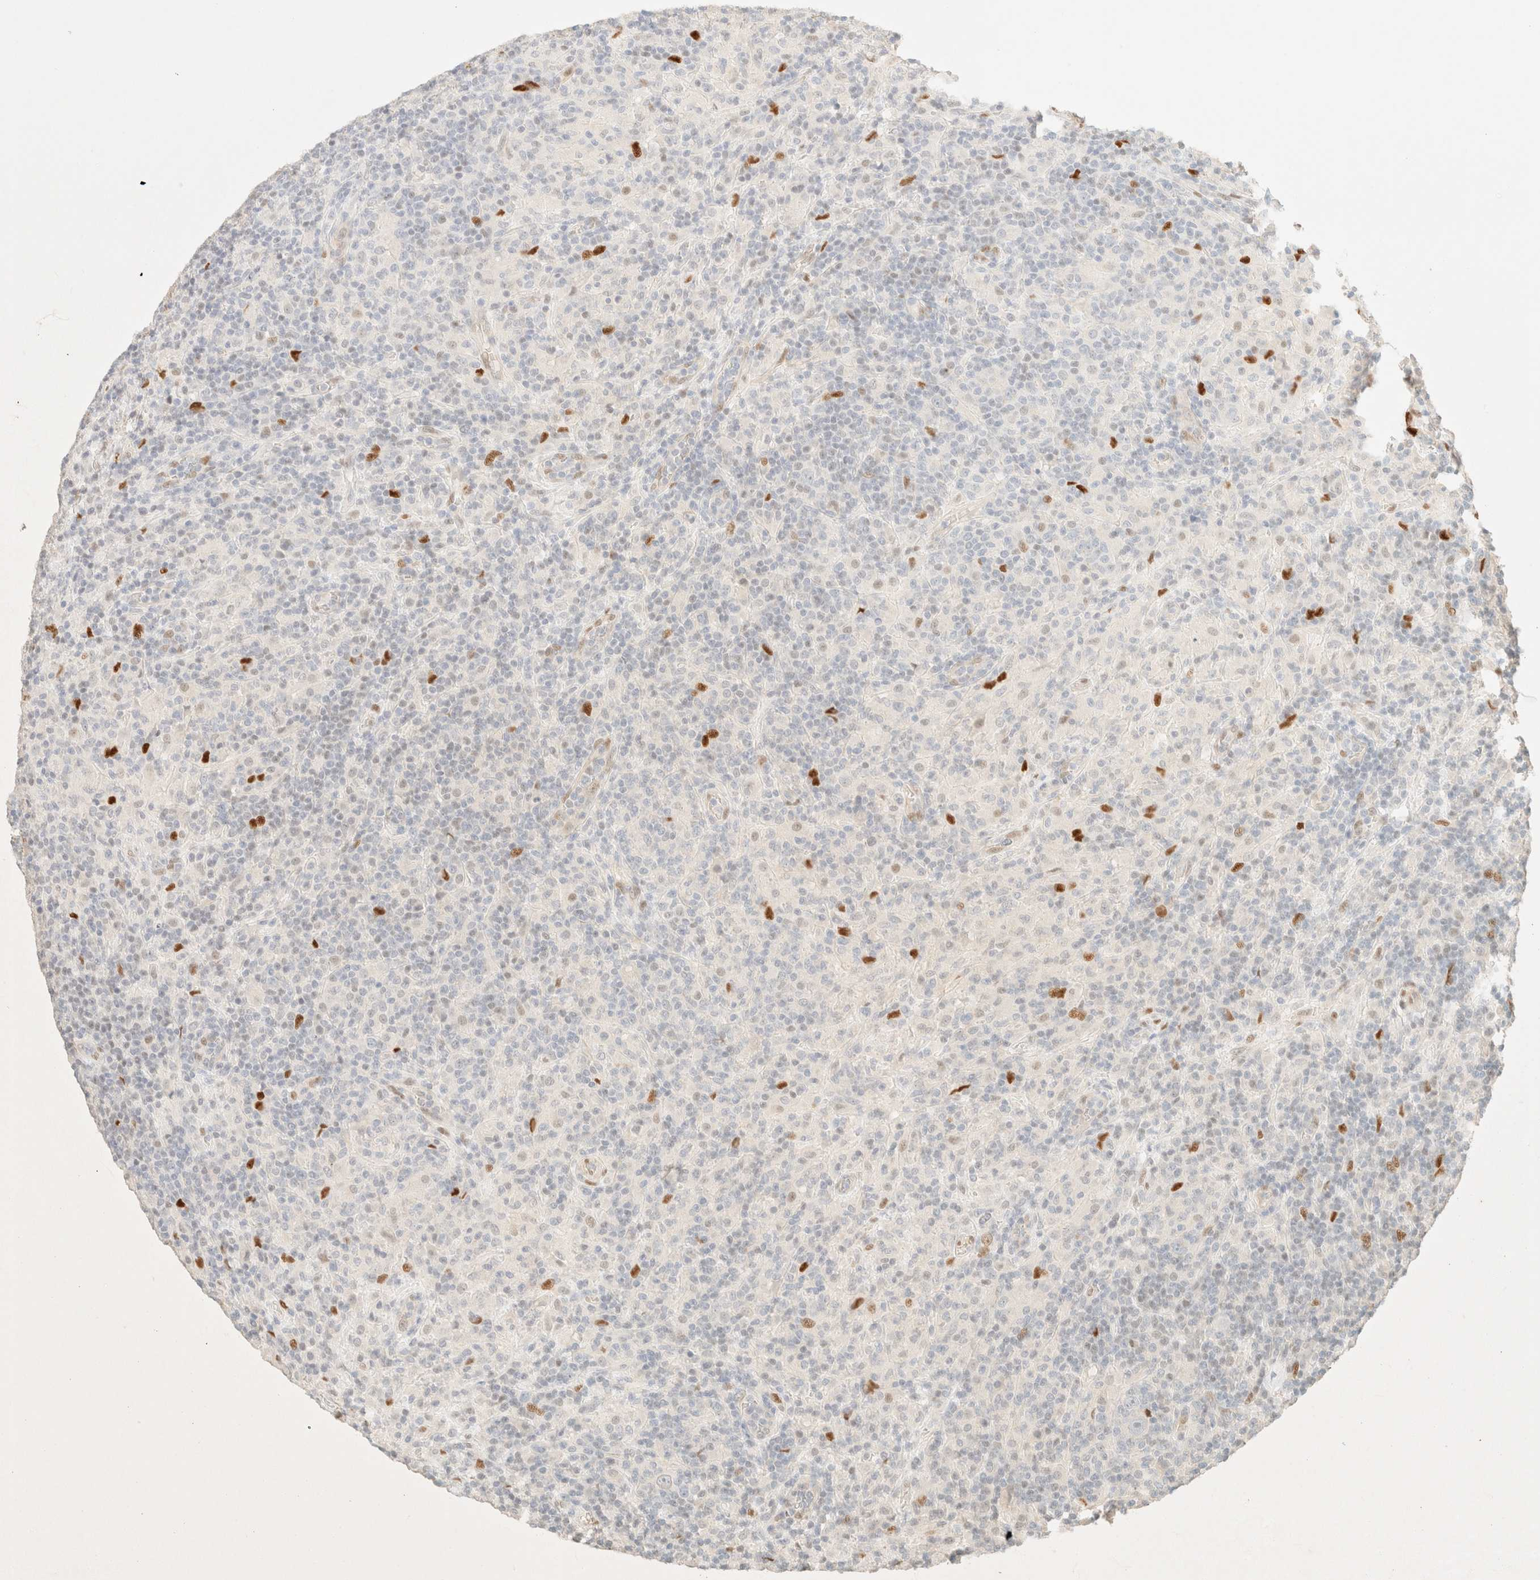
{"staining": {"intensity": "negative", "quantity": "none", "location": "none"}, "tissue": "lymphoma", "cell_type": "Tumor cells", "image_type": "cancer", "snomed": [{"axis": "morphology", "description": "Hodgkin's disease, NOS"}, {"axis": "topography", "description": "Lymph node"}], "caption": "Protein analysis of lymphoma demonstrates no significant positivity in tumor cells. The staining is performed using DAB brown chromogen with nuclei counter-stained in using hematoxylin.", "gene": "ZSCAN18", "patient": {"sex": "male", "age": 70}}